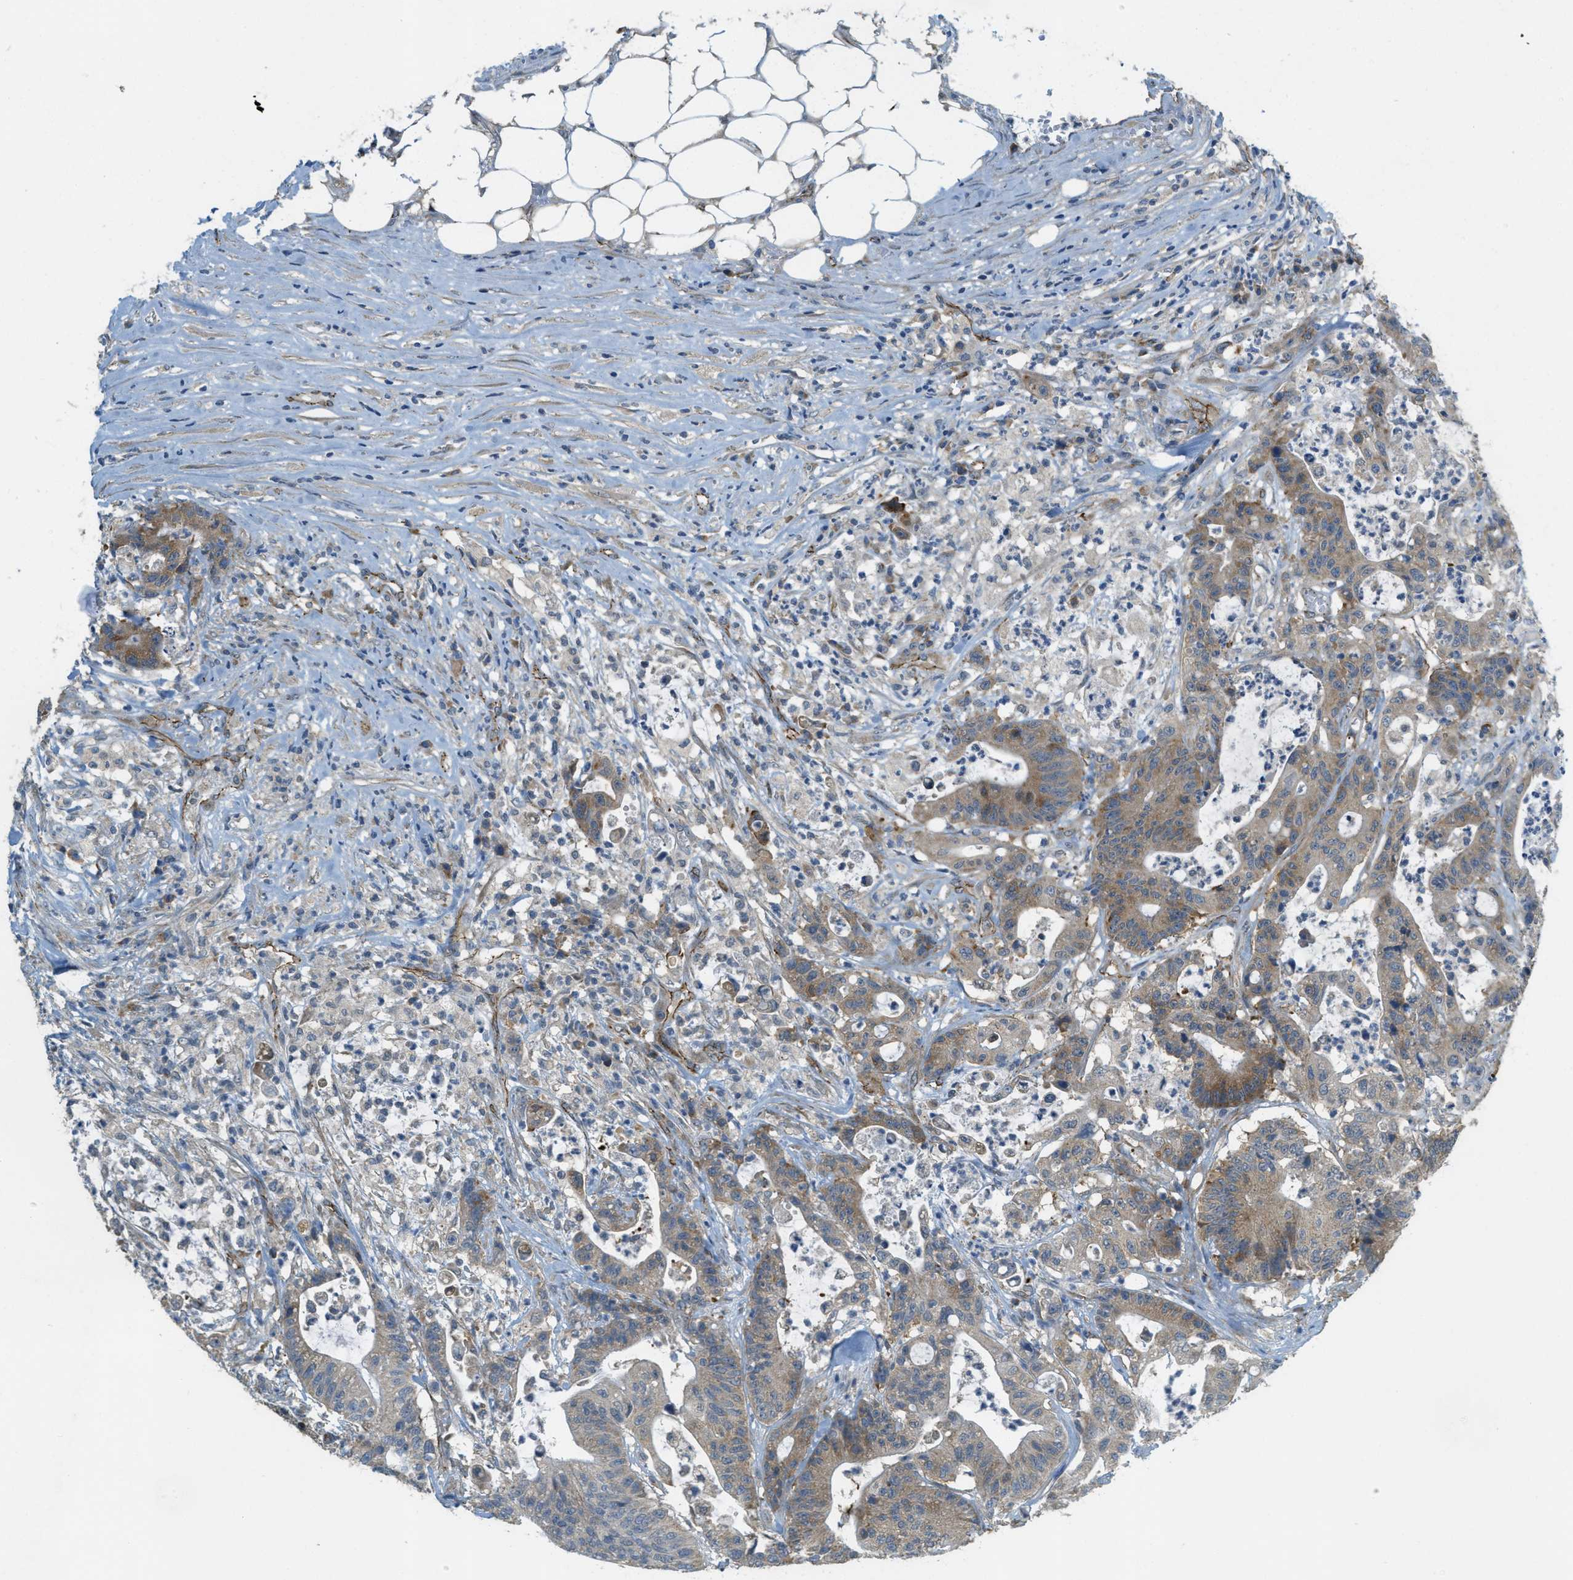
{"staining": {"intensity": "moderate", "quantity": ">75%", "location": "cytoplasmic/membranous"}, "tissue": "colorectal cancer", "cell_type": "Tumor cells", "image_type": "cancer", "snomed": [{"axis": "morphology", "description": "Adenocarcinoma, NOS"}, {"axis": "topography", "description": "Colon"}], "caption": "About >75% of tumor cells in colorectal cancer reveal moderate cytoplasmic/membranous protein expression as visualized by brown immunohistochemical staining.", "gene": "JCAD", "patient": {"sex": "female", "age": 84}}